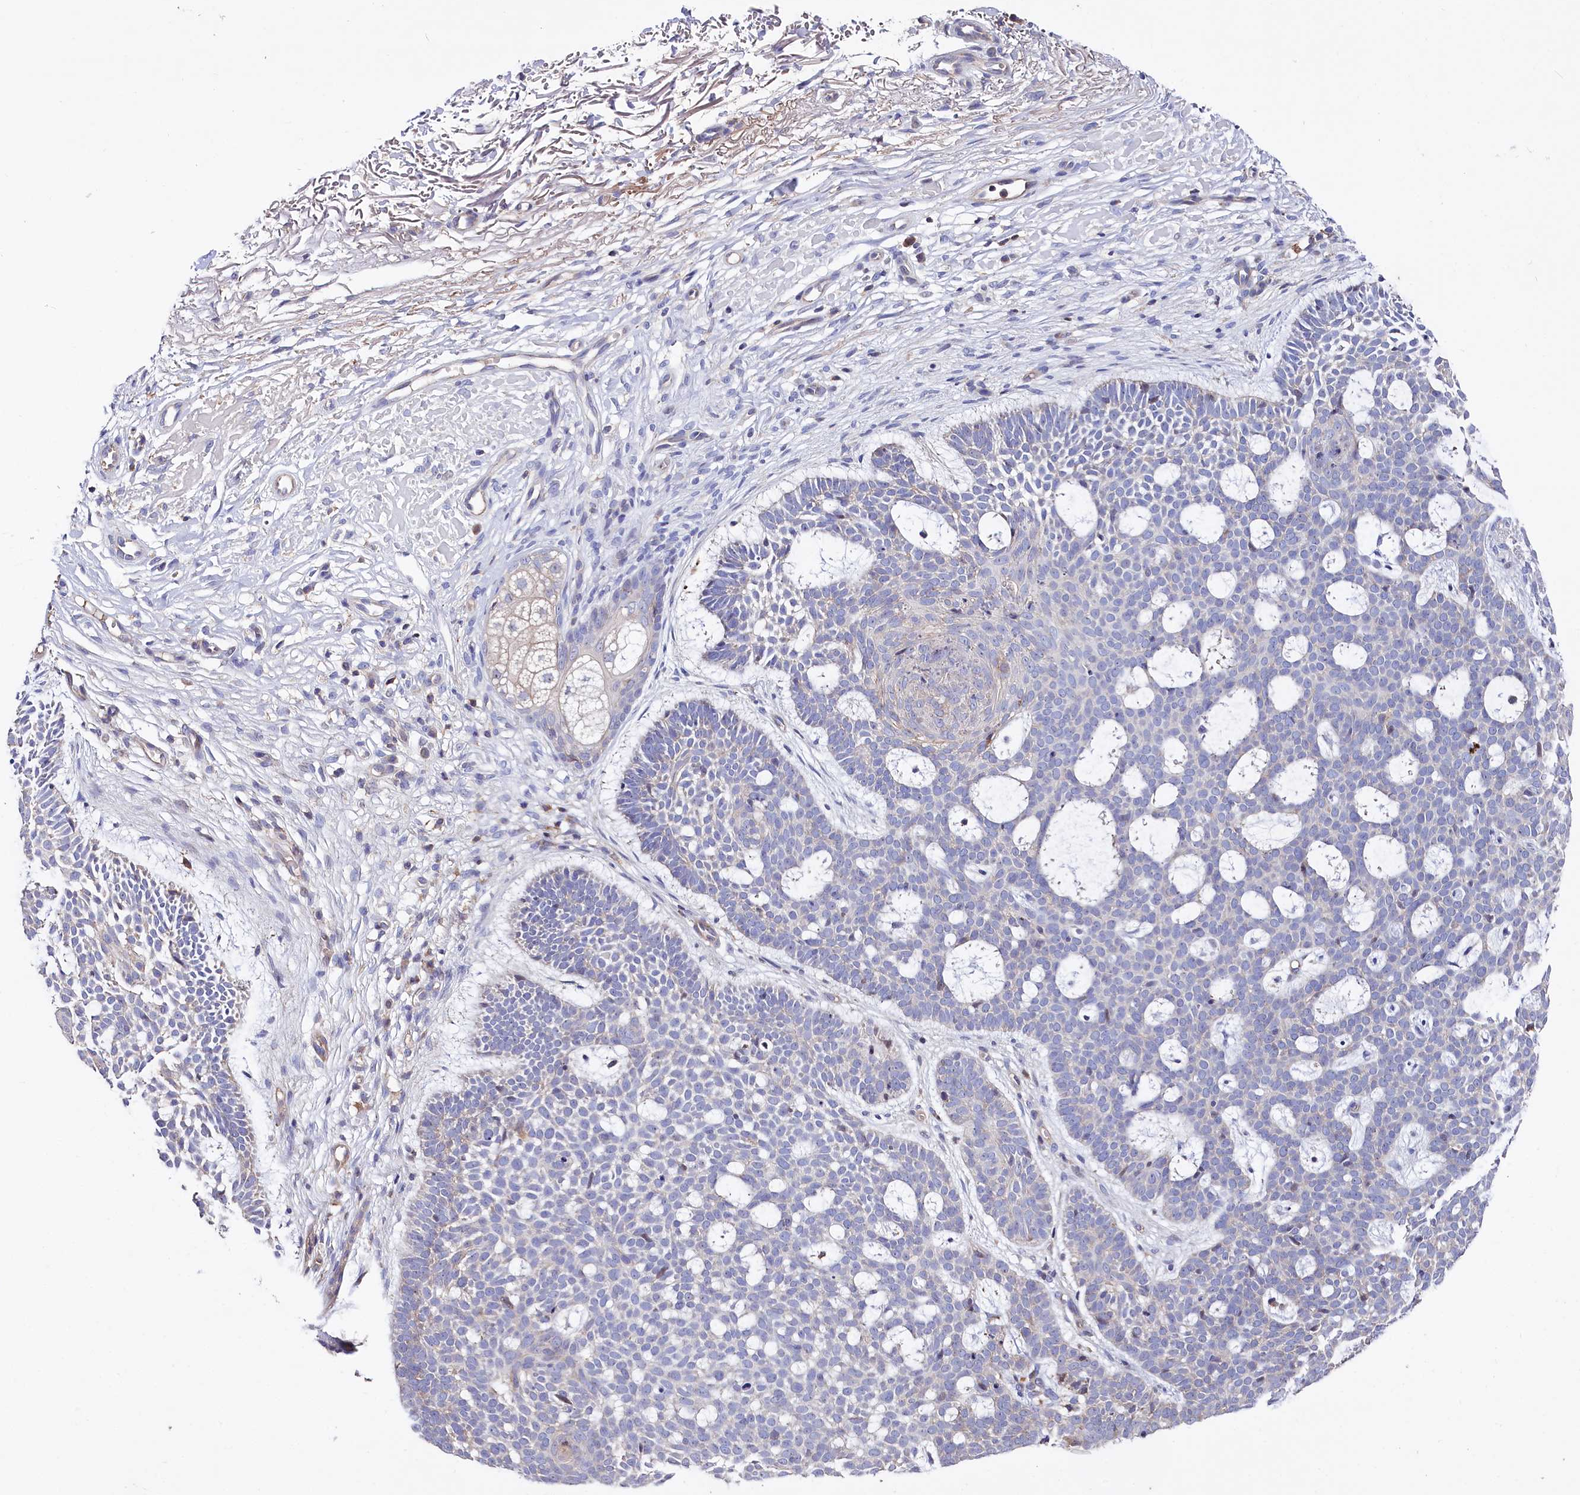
{"staining": {"intensity": "negative", "quantity": "none", "location": "none"}, "tissue": "skin cancer", "cell_type": "Tumor cells", "image_type": "cancer", "snomed": [{"axis": "morphology", "description": "Basal cell carcinoma"}, {"axis": "topography", "description": "Skin"}], "caption": "A micrograph of human skin basal cell carcinoma is negative for staining in tumor cells.", "gene": "RPUSD3", "patient": {"sex": "male", "age": 85}}